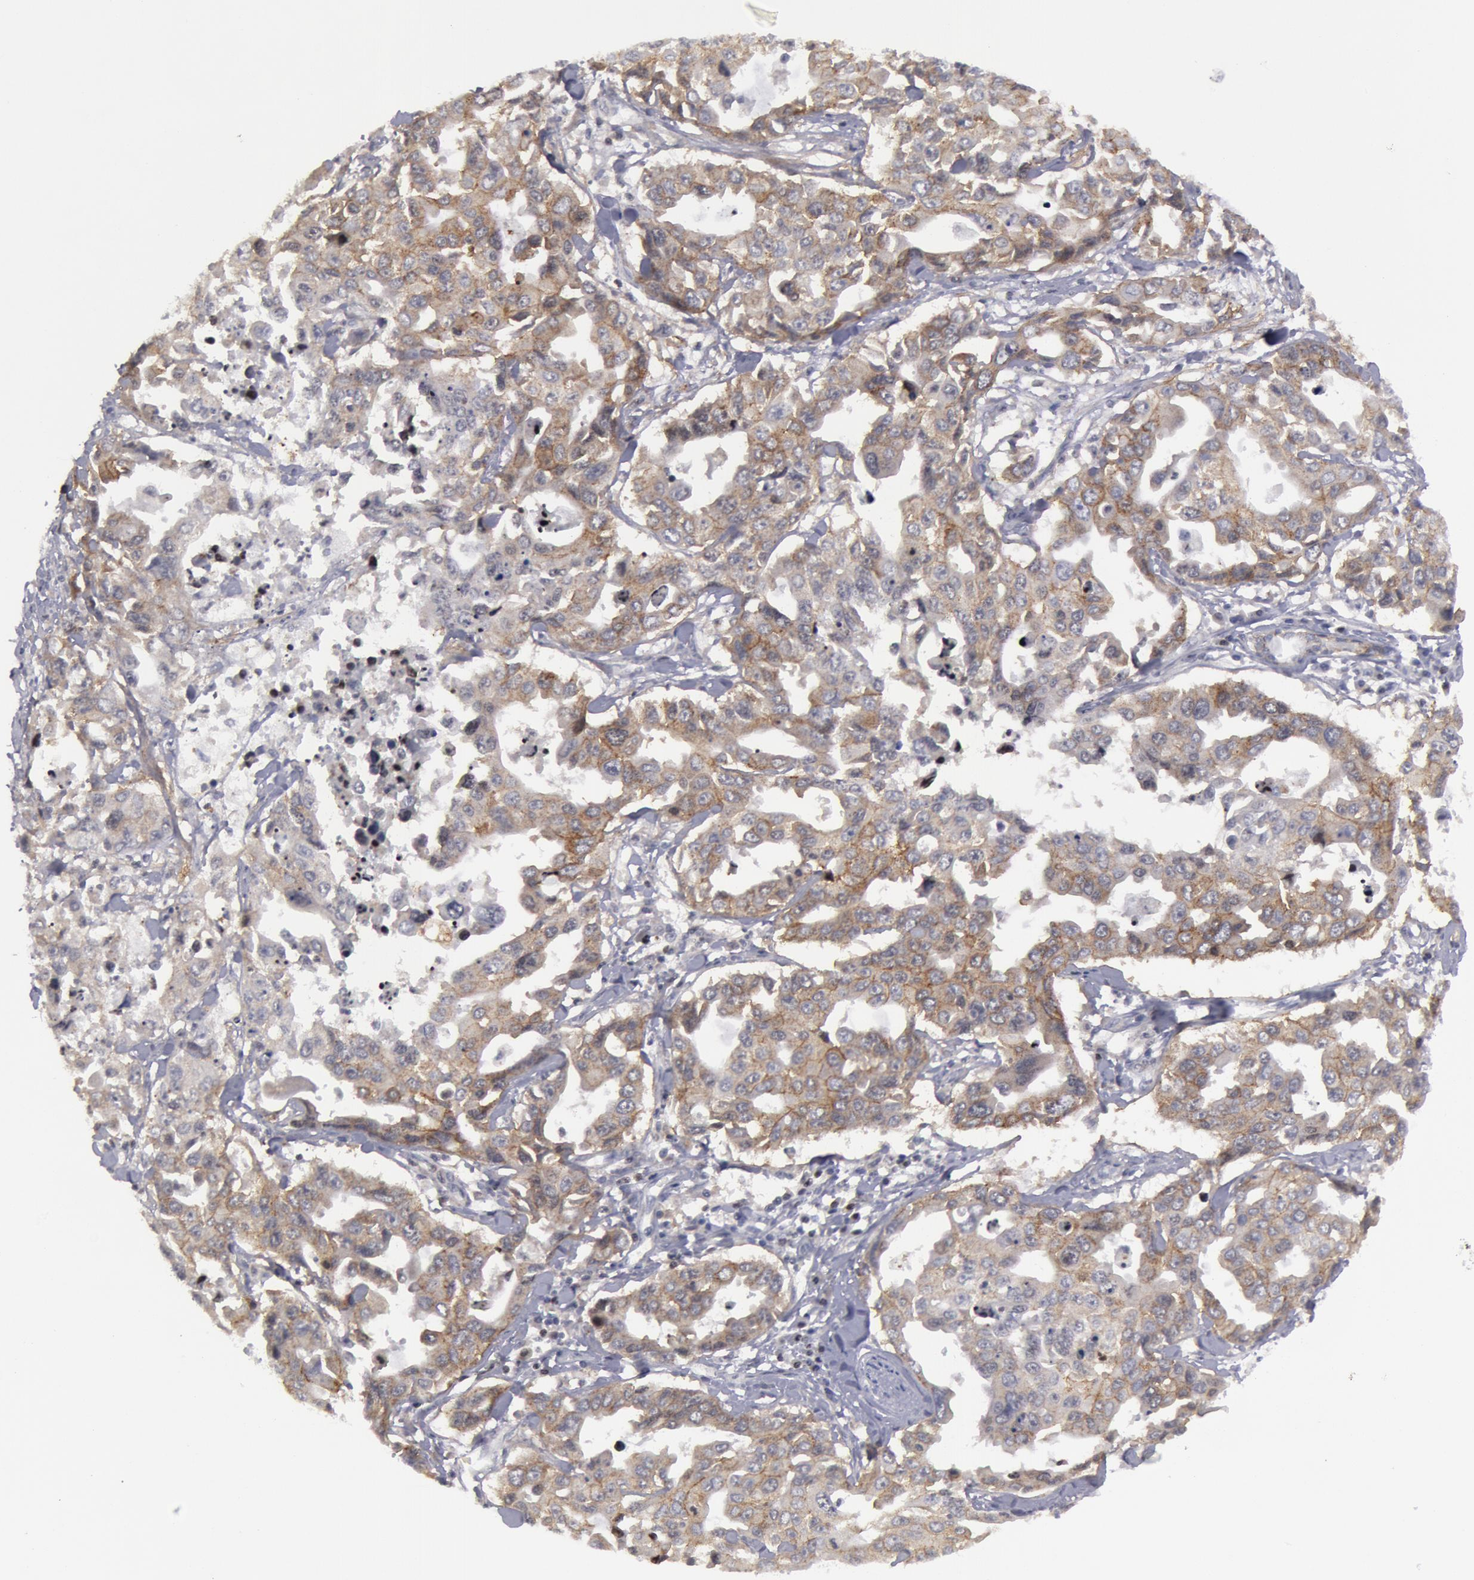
{"staining": {"intensity": "weak", "quantity": "25%-75%", "location": "cytoplasmic/membranous"}, "tissue": "lung cancer", "cell_type": "Tumor cells", "image_type": "cancer", "snomed": [{"axis": "morphology", "description": "Adenocarcinoma, NOS"}, {"axis": "topography", "description": "Lung"}], "caption": "Immunohistochemistry (IHC) micrograph of human lung cancer (adenocarcinoma) stained for a protein (brown), which displays low levels of weak cytoplasmic/membranous expression in approximately 25%-75% of tumor cells.", "gene": "ERBB2", "patient": {"sex": "male", "age": 64}}